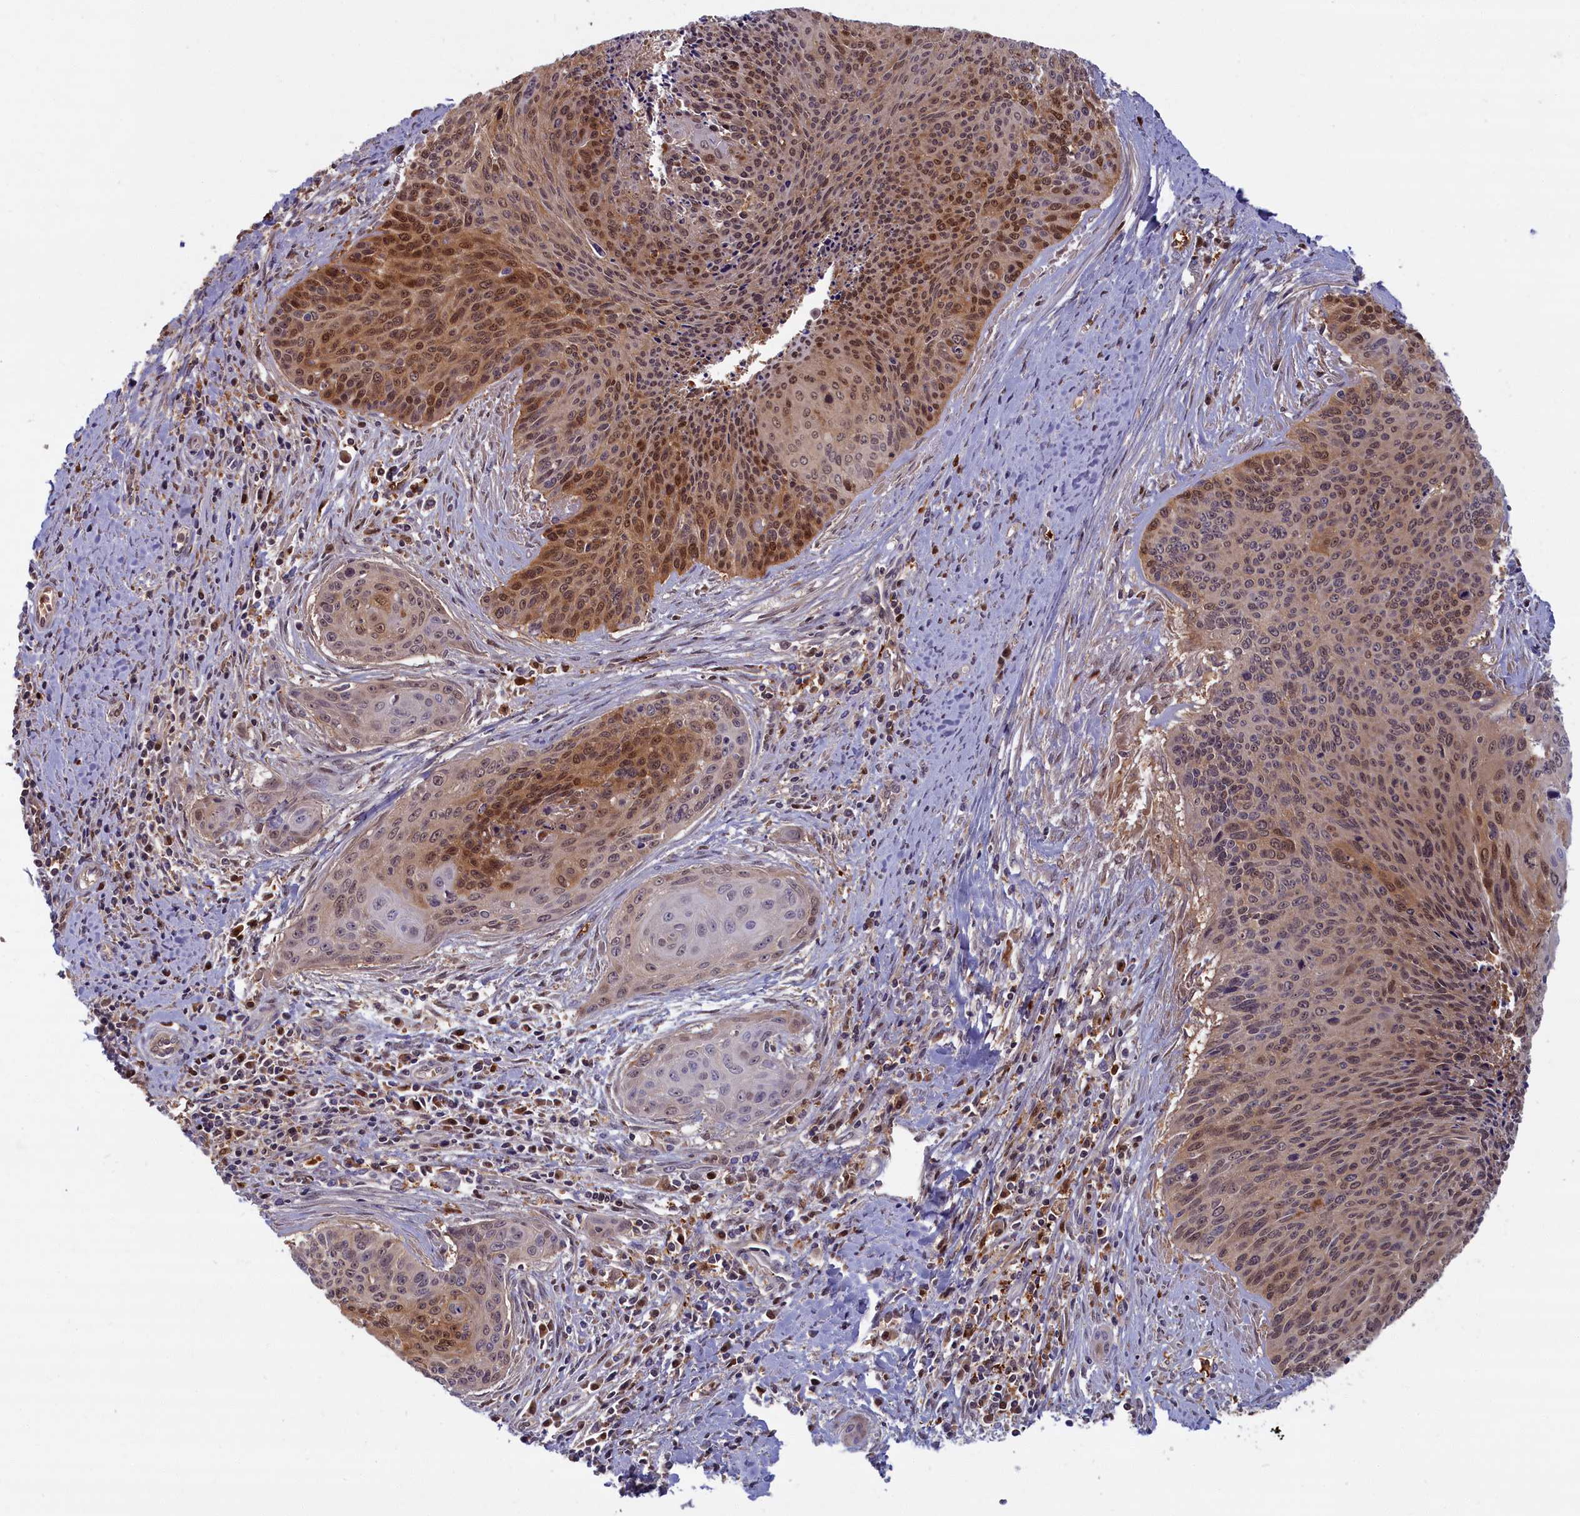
{"staining": {"intensity": "moderate", "quantity": "25%-75%", "location": "cytoplasmic/membranous,nuclear"}, "tissue": "cervical cancer", "cell_type": "Tumor cells", "image_type": "cancer", "snomed": [{"axis": "morphology", "description": "Squamous cell carcinoma, NOS"}, {"axis": "topography", "description": "Cervix"}], "caption": "A micrograph of cervical cancer stained for a protein exhibits moderate cytoplasmic/membranous and nuclear brown staining in tumor cells.", "gene": "BLVRB", "patient": {"sex": "female", "age": 55}}